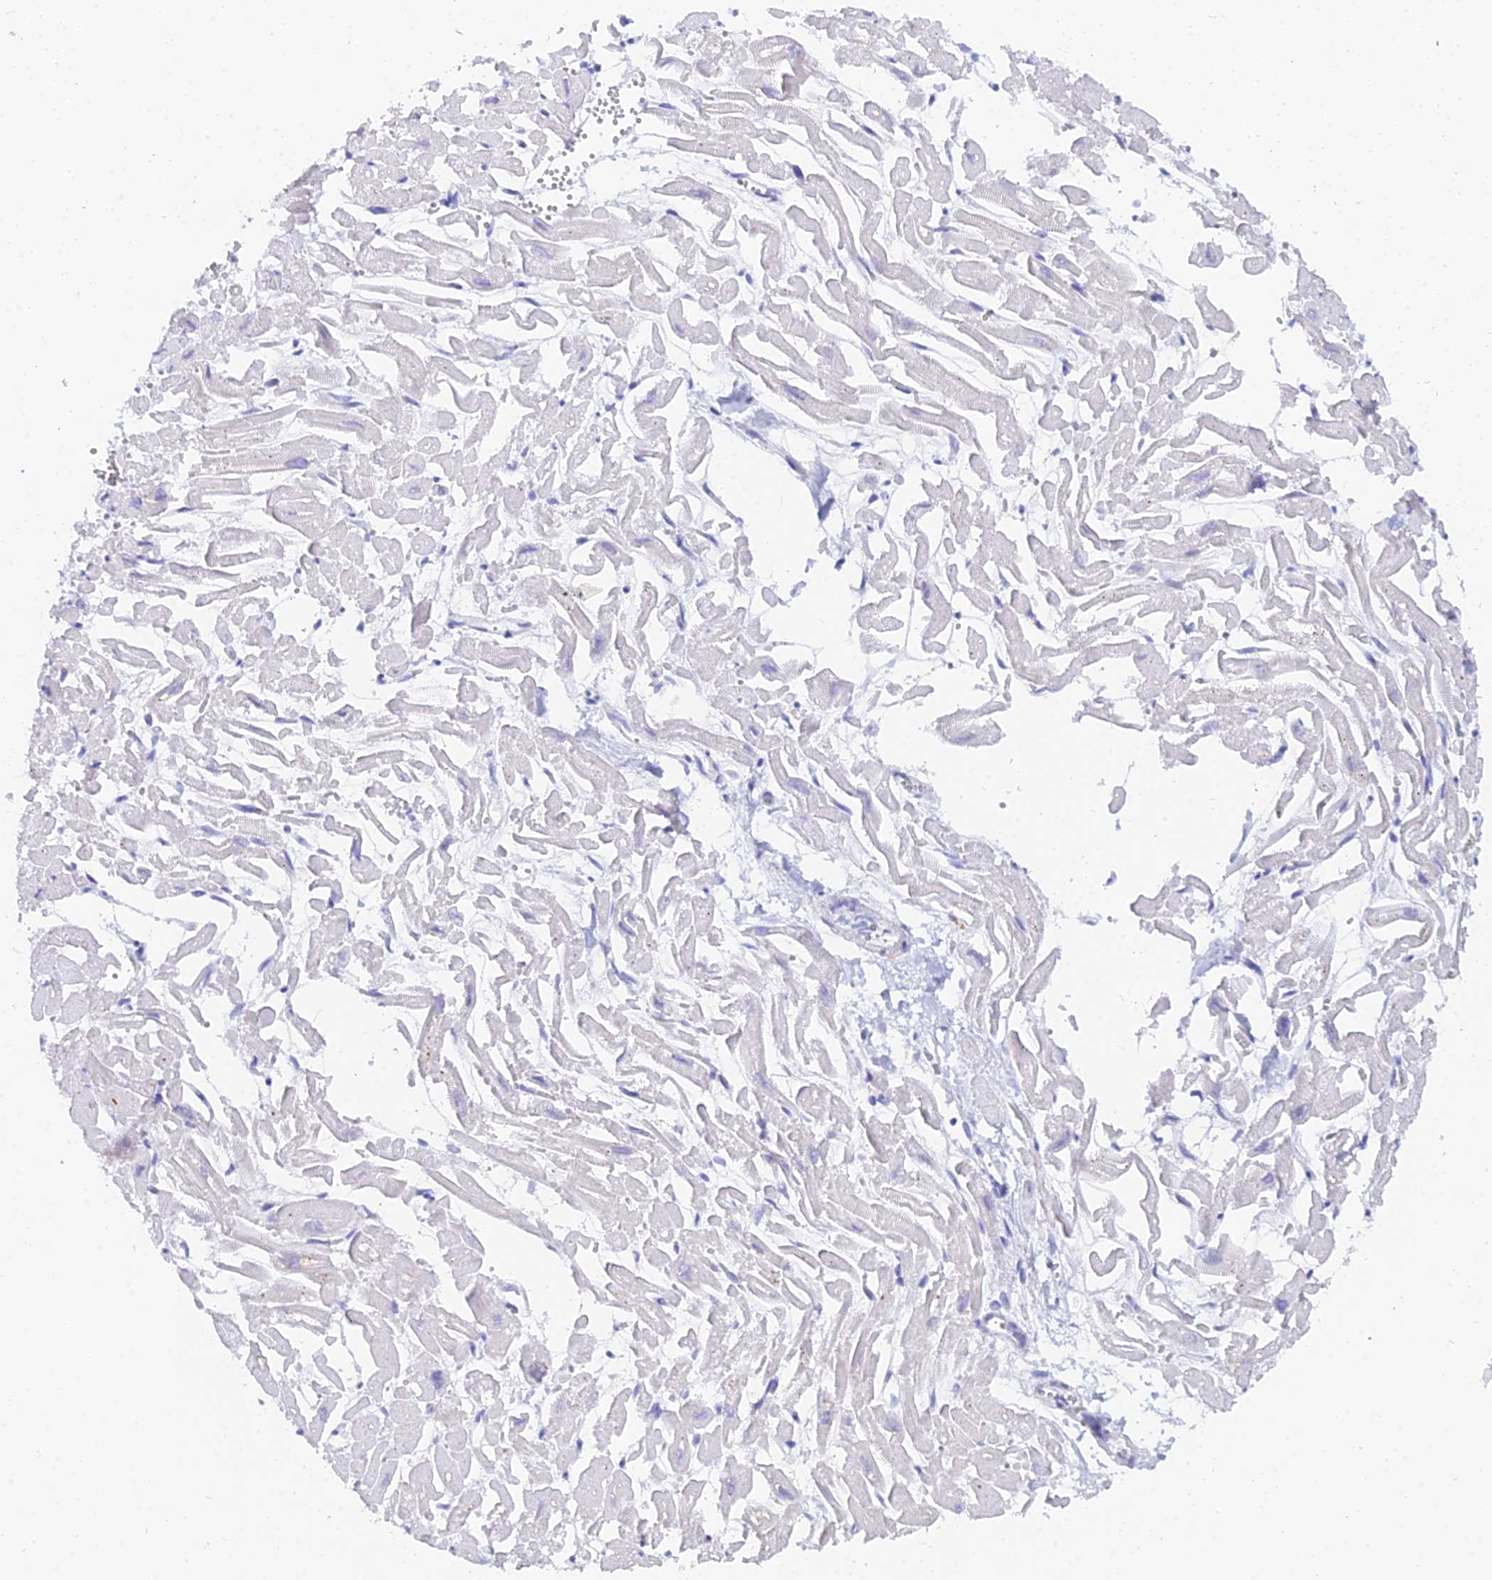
{"staining": {"intensity": "negative", "quantity": "none", "location": "none"}, "tissue": "heart muscle", "cell_type": "Cardiomyocytes", "image_type": "normal", "snomed": [{"axis": "morphology", "description": "Normal tissue, NOS"}, {"axis": "topography", "description": "Heart"}], "caption": "Image shows no protein positivity in cardiomyocytes of unremarkable heart muscle. The staining is performed using DAB brown chromogen with nuclei counter-stained in using hematoxylin.", "gene": "MCM2", "patient": {"sex": "male", "age": 54}}